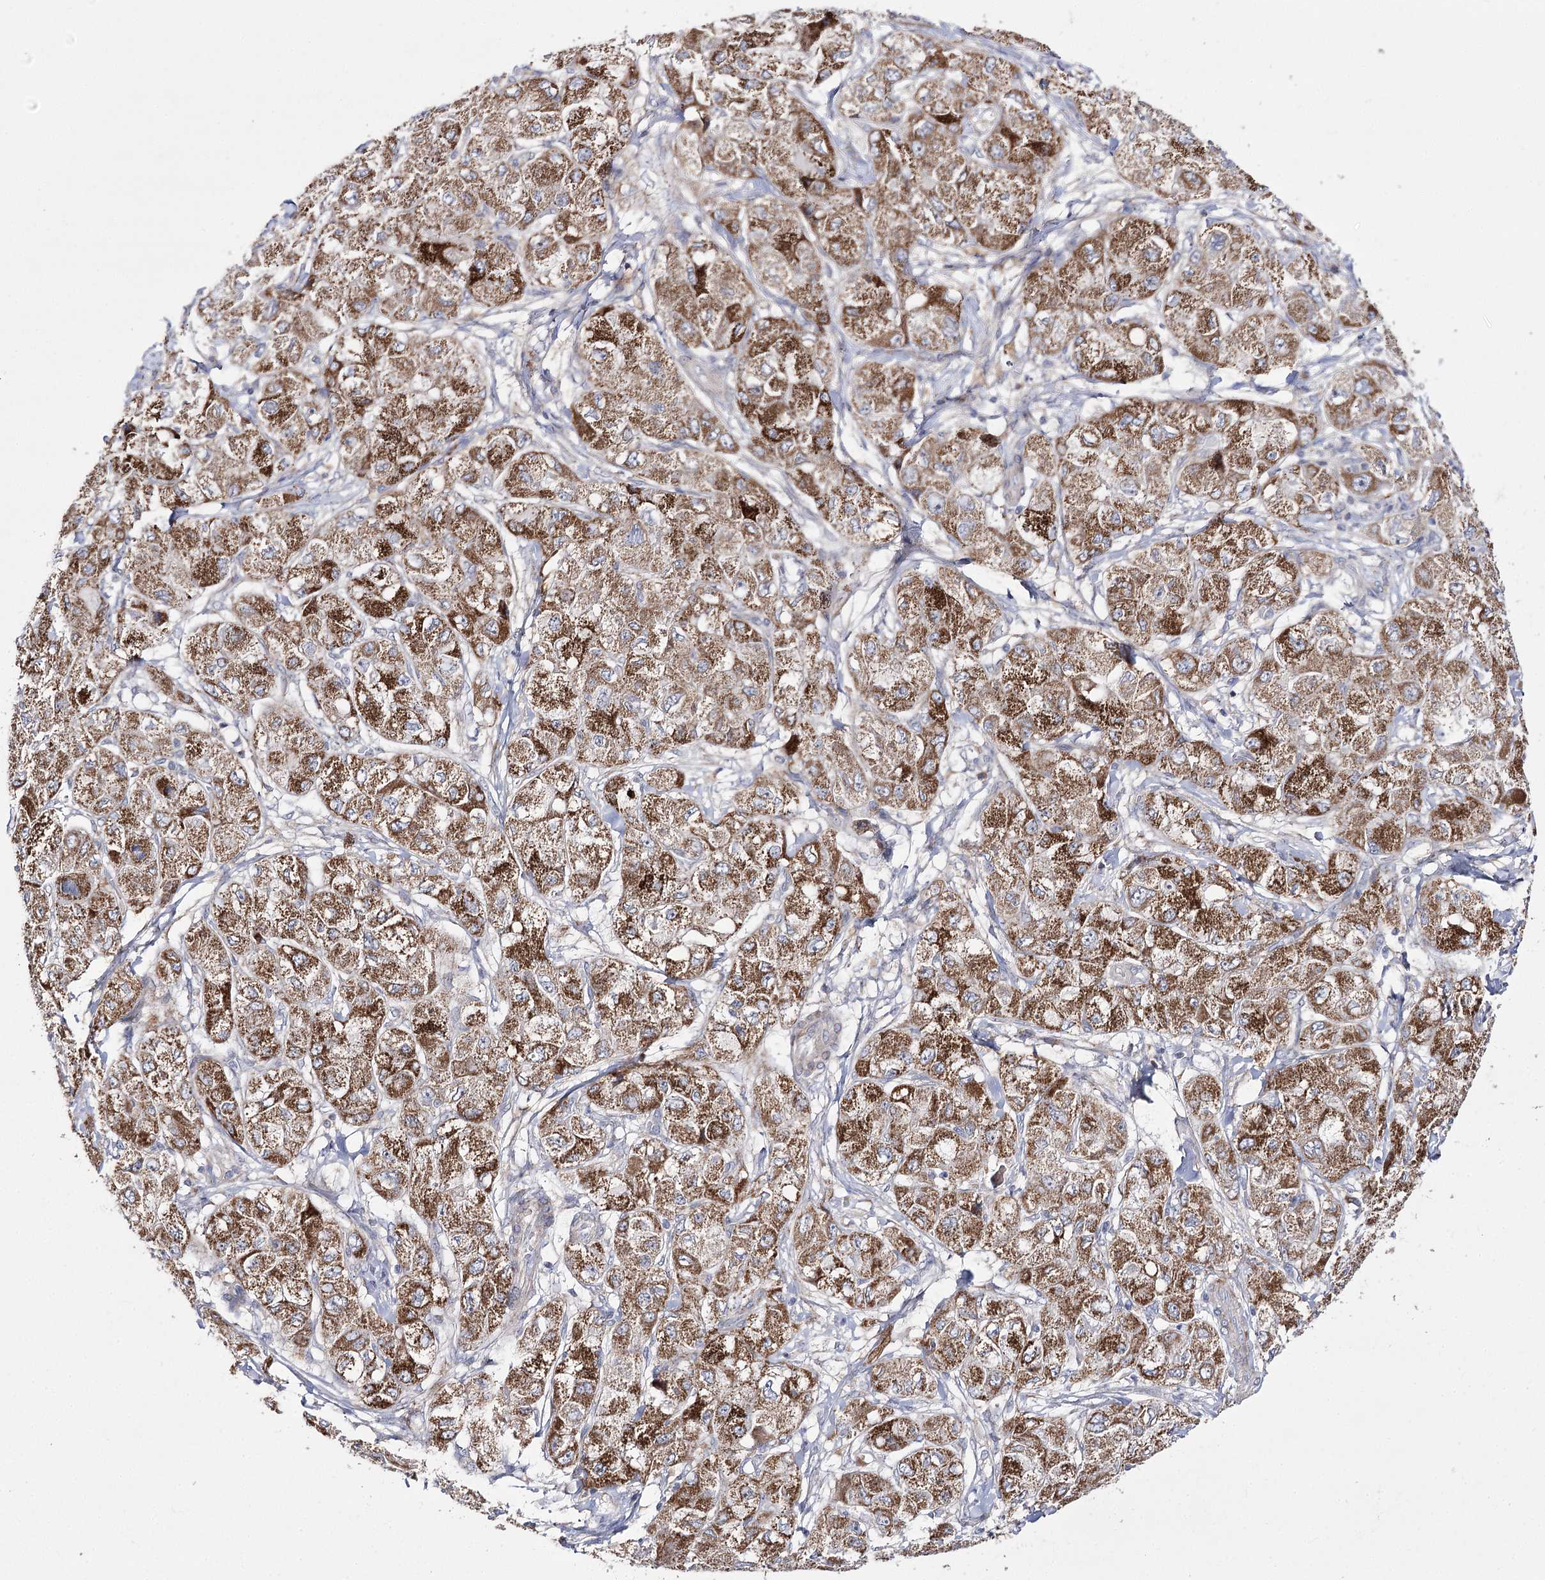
{"staining": {"intensity": "strong", "quantity": ">75%", "location": "cytoplasmic/membranous"}, "tissue": "liver cancer", "cell_type": "Tumor cells", "image_type": "cancer", "snomed": [{"axis": "morphology", "description": "Carcinoma, Hepatocellular, NOS"}, {"axis": "topography", "description": "Liver"}], "caption": "Protein analysis of hepatocellular carcinoma (liver) tissue exhibits strong cytoplasmic/membranous positivity in approximately >75% of tumor cells. The staining was performed using DAB to visualize the protein expression in brown, while the nuclei were stained in blue with hematoxylin (Magnification: 20x).", "gene": "NADK2", "patient": {"sex": "male", "age": 80}}